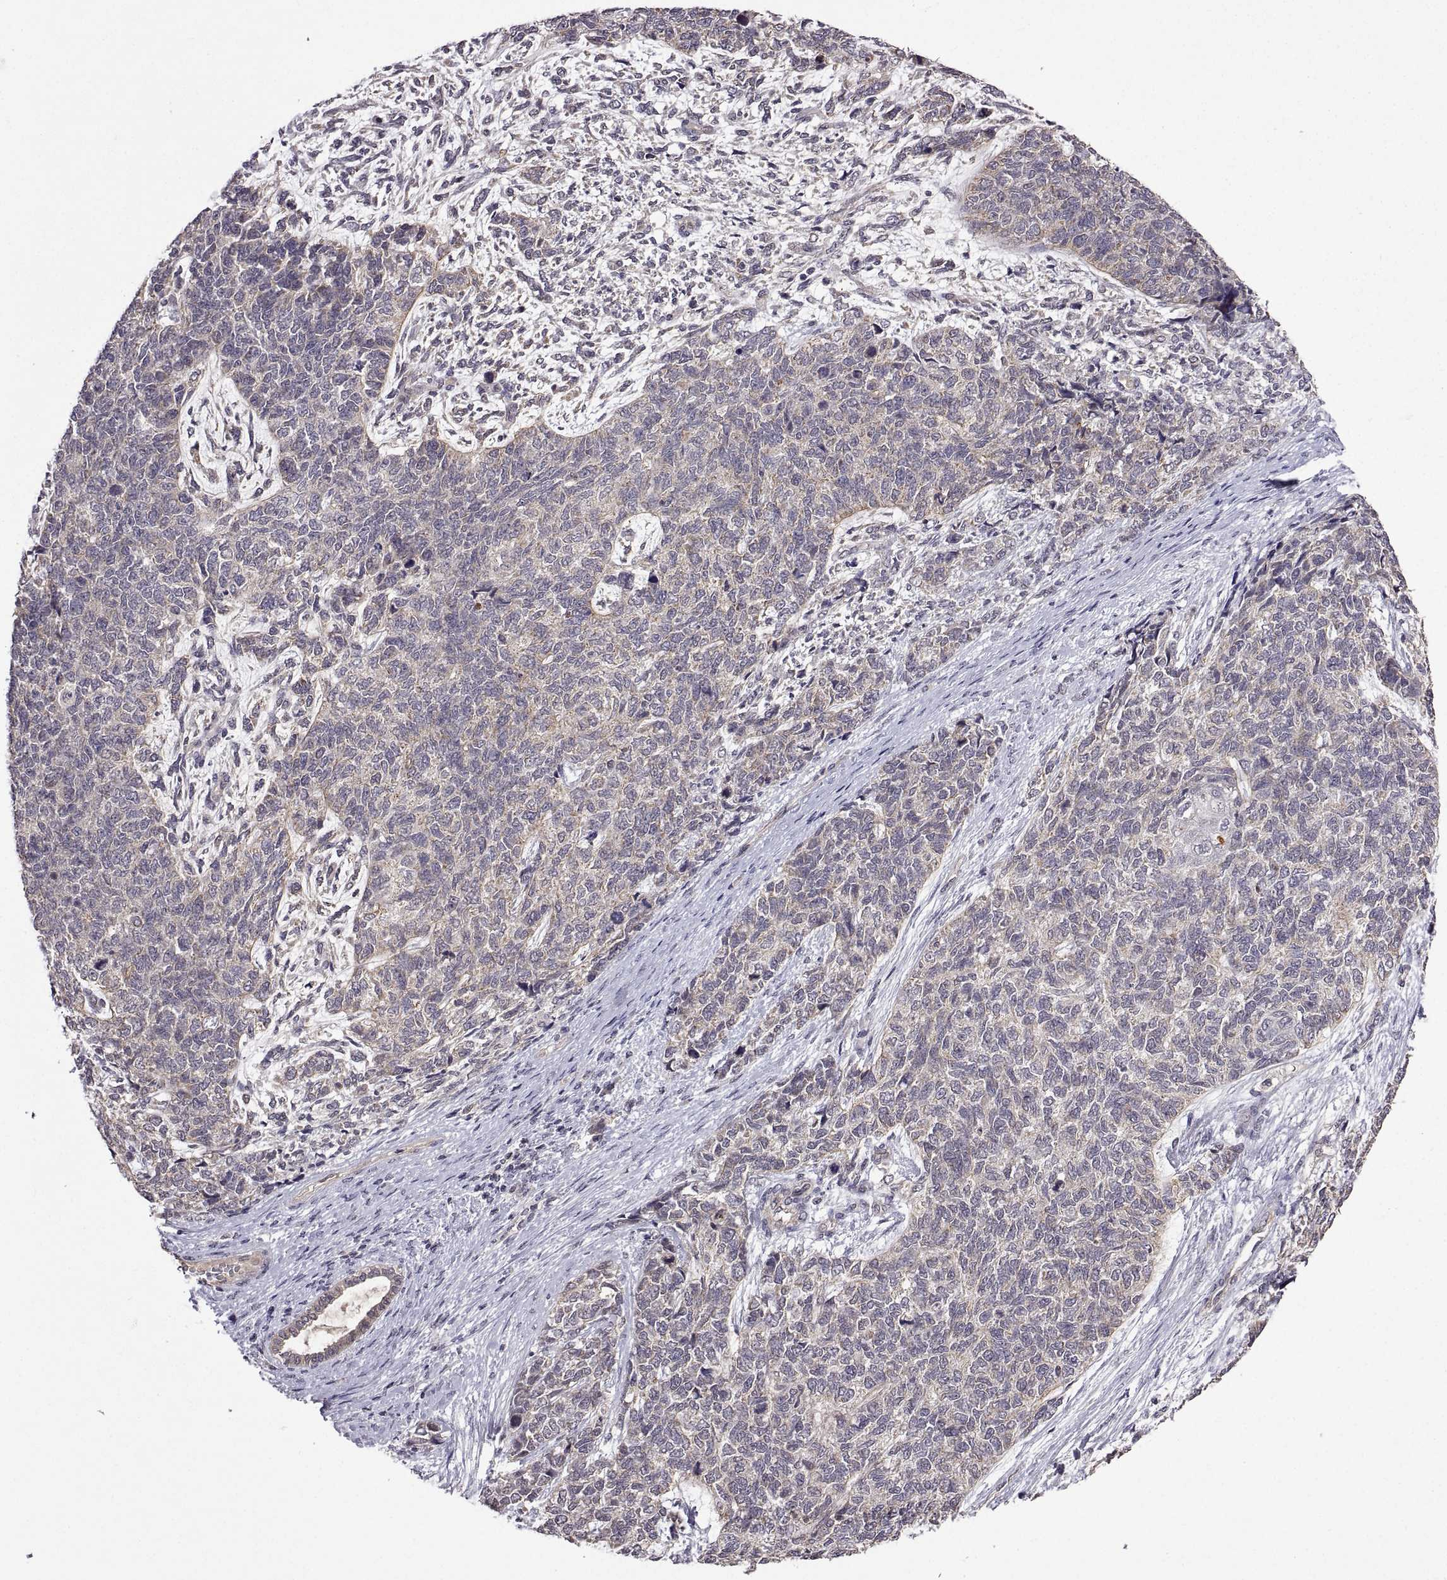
{"staining": {"intensity": "negative", "quantity": "none", "location": "none"}, "tissue": "cervical cancer", "cell_type": "Tumor cells", "image_type": "cancer", "snomed": [{"axis": "morphology", "description": "Squamous cell carcinoma, NOS"}, {"axis": "topography", "description": "Cervix"}], "caption": "Immunohistochemical staining of human cervical squamous cell carcinoma exhibits no significant expression in tumor cells.", "gene": "LAMA1", "patient": {"sex": "female", "age": 63}}